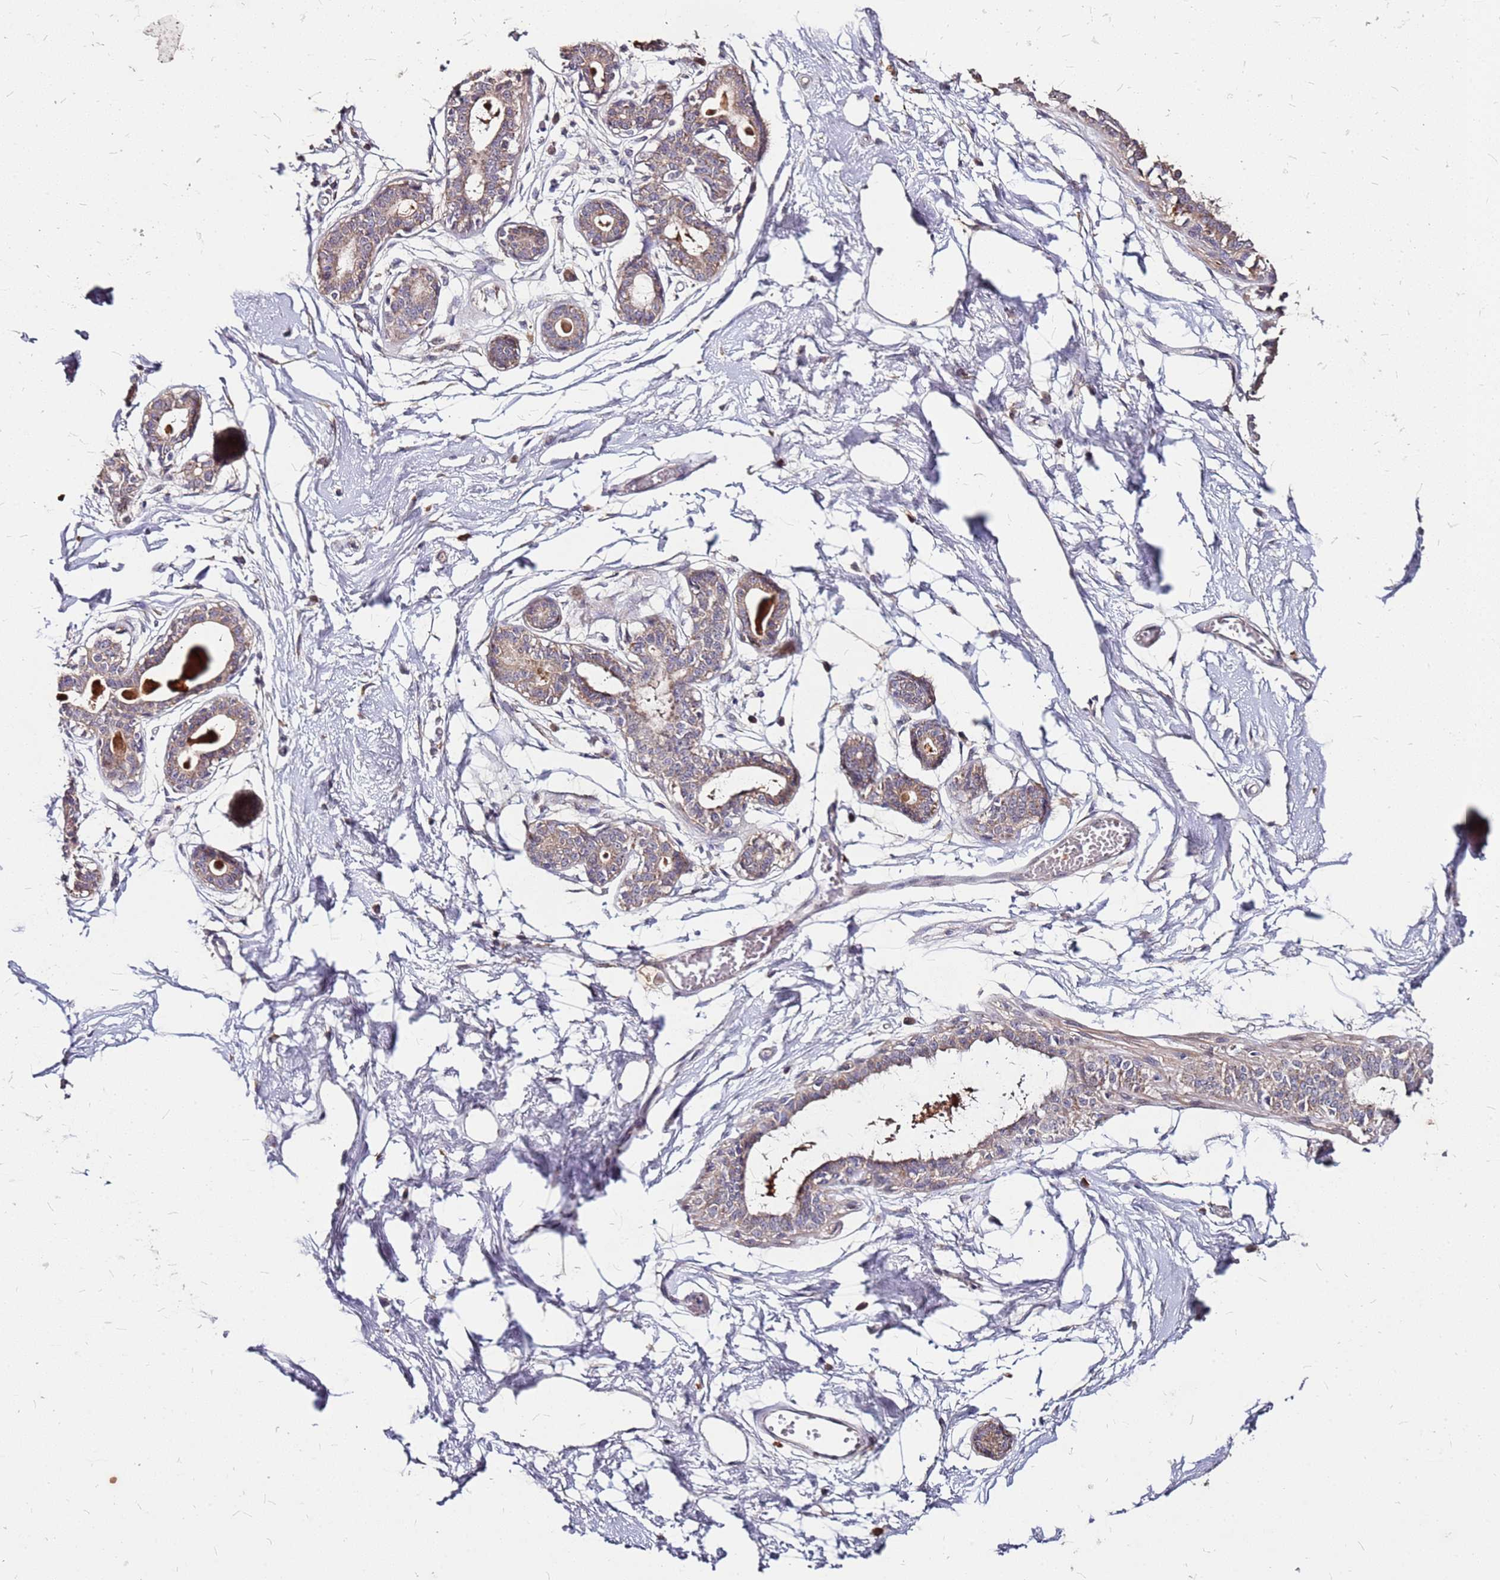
{"staining": {"intensity": "negative", "quantity": "none", "location": "none"}, "tissue": "breast", "cell_type": "Adipocytes", "image_type": "normal", "snomed": [{"axis": "morphology", "description": "Normal tissue, NOS"}, {"axis": "topography", "description": "Breast"}], "caption": "A high-resolution photomicrograph shows IHC staining of benign breast, which reveals no significant staining in adipocytes.", "gene": "DCDC2C", "patient": {"sex": "female", "age": 45}}